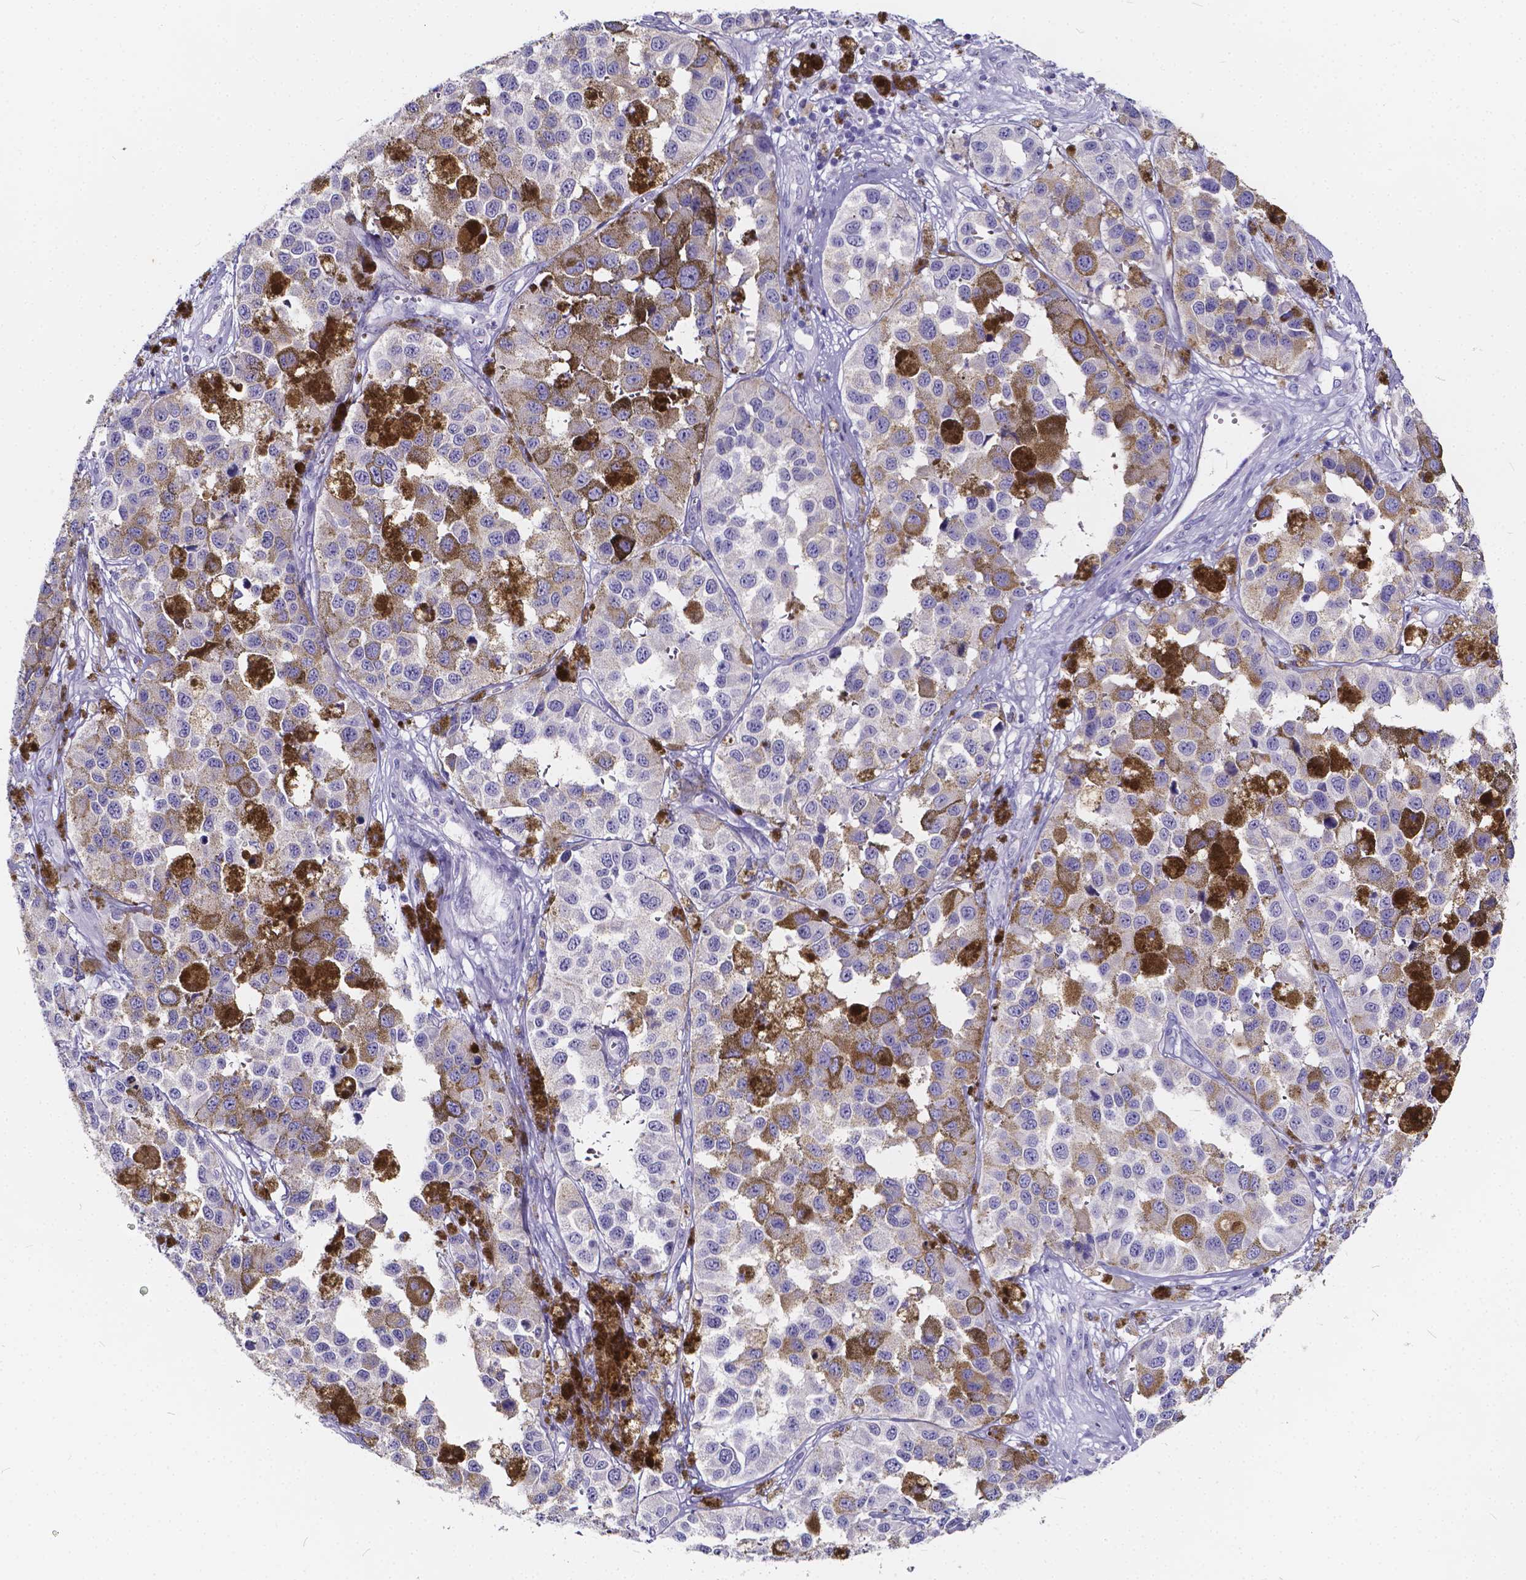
{"staining": {"intensity": "negative", "quantity": "none", "location": "none"}, "tissue": "melanoma", "cell_type": "Tumor cells", "image_type": "cancer", "snomed": [{"axis": "morphology", "description": "Malignant melanoma, NOS"}, {"axis": "topography", "description": "Skin"}], "caption": "This is a image of immunohistochemistry staining of malignant melanoma, which shows no positivity in tumor cells. The staining is performed using DAB (3,3'-diaminobenzidine) brown chromogen with nuclei counter-stained in using hematoxylin.", "gene": "SPEF2", "patient": {"sex": "female", "age": 58}}